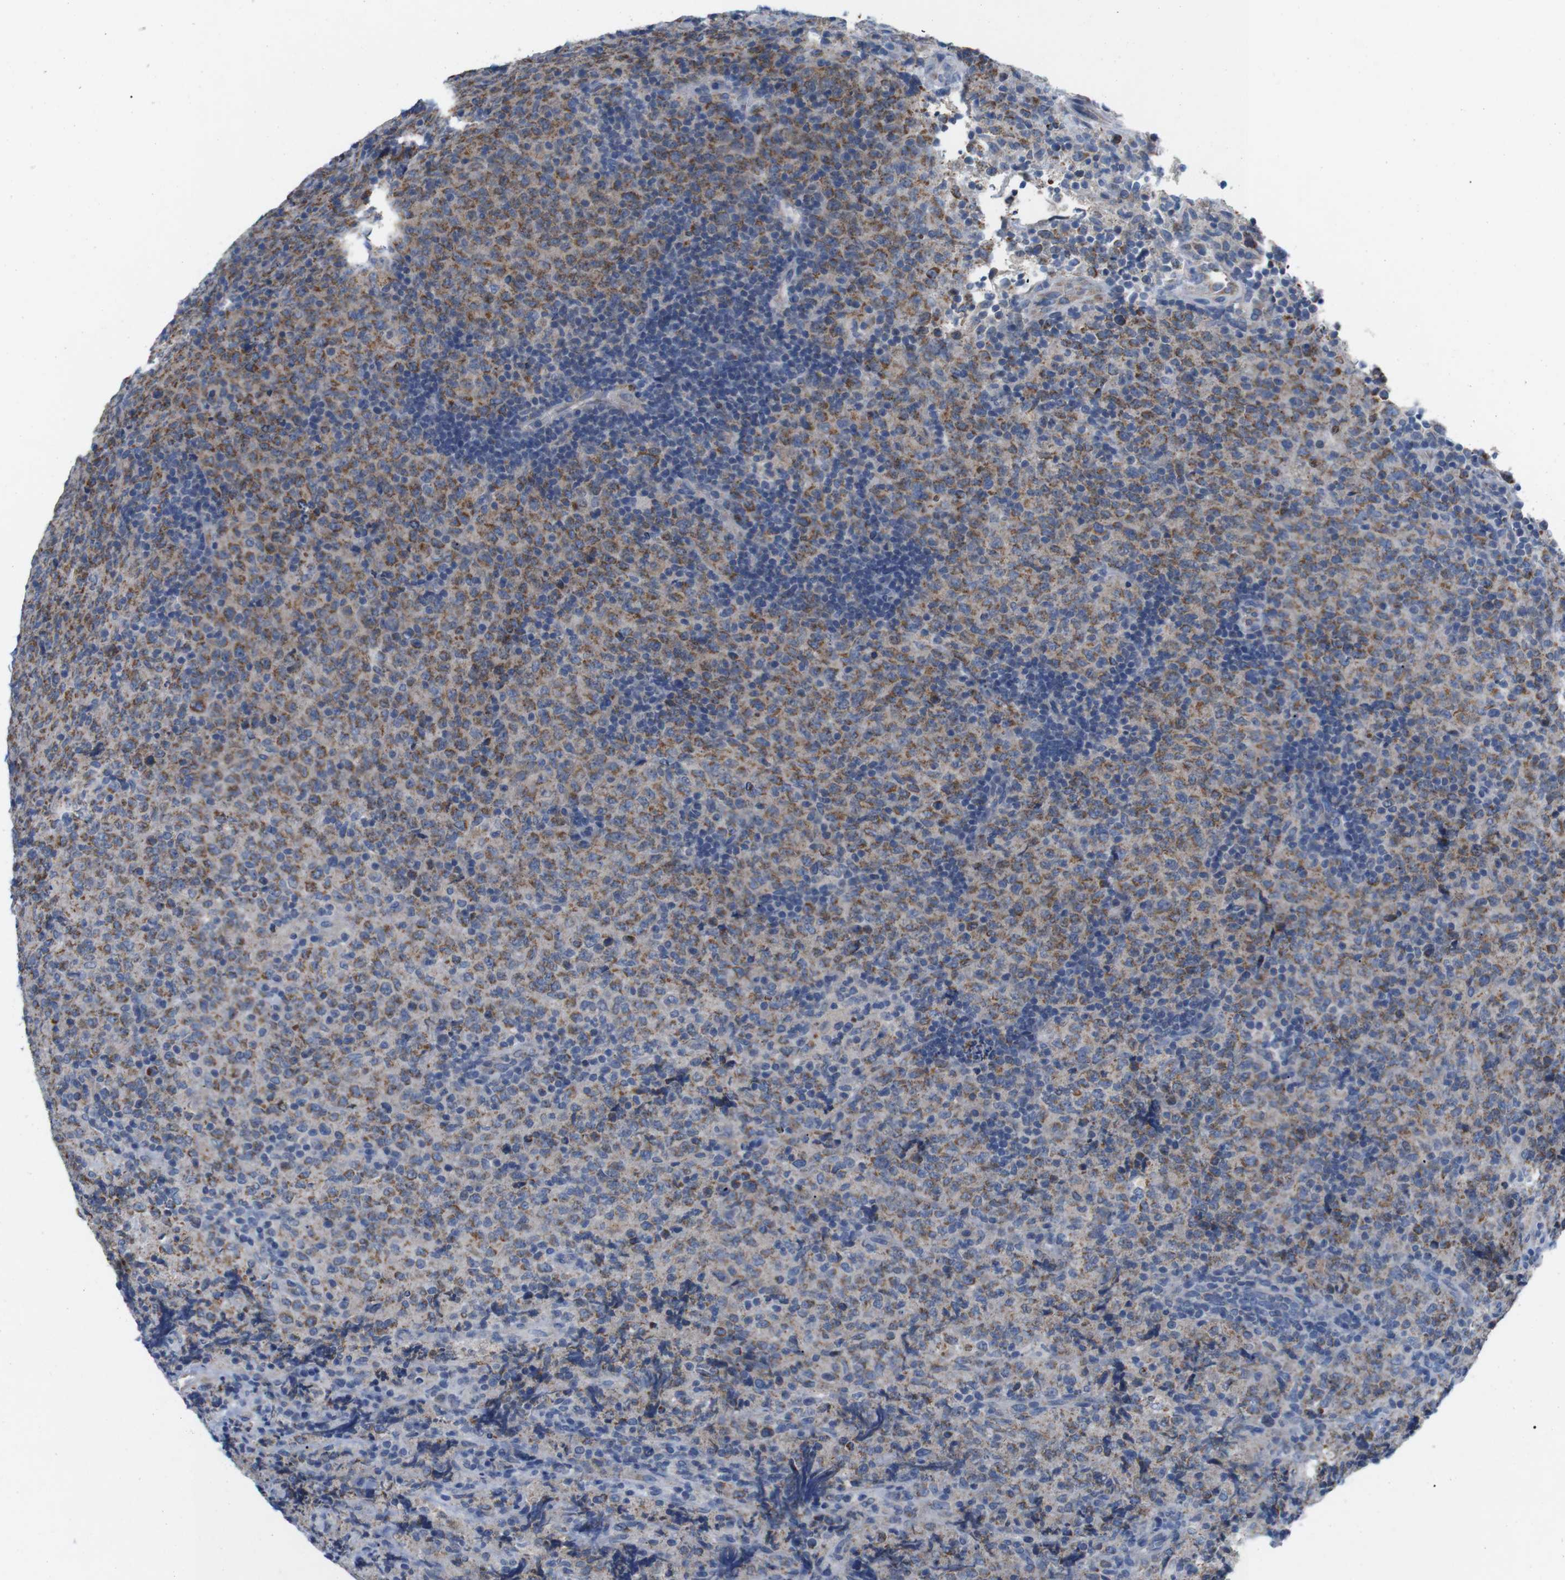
{"staining": {"intensity": "moderate", "quantity": ">75%", "location": "cytoplasmic/membranous"}, "tissue": "lymphoma", "cell_type": "Tumor cells", "image_type": "cancer", "snomed": [{"axis": "morphology", "description": "Malignant lymphoma, non-Hodgkin's type, High grade"}, {"axis": "topography", "description": "Tonsil"}], "caption": "Tumor cells show medium levels of moderate cytoplasmic/membranous expression in approximately >75% of cells in lymphoma.", "gene": "F2RL1", "patient": {"sex": "female", "age": 36}}